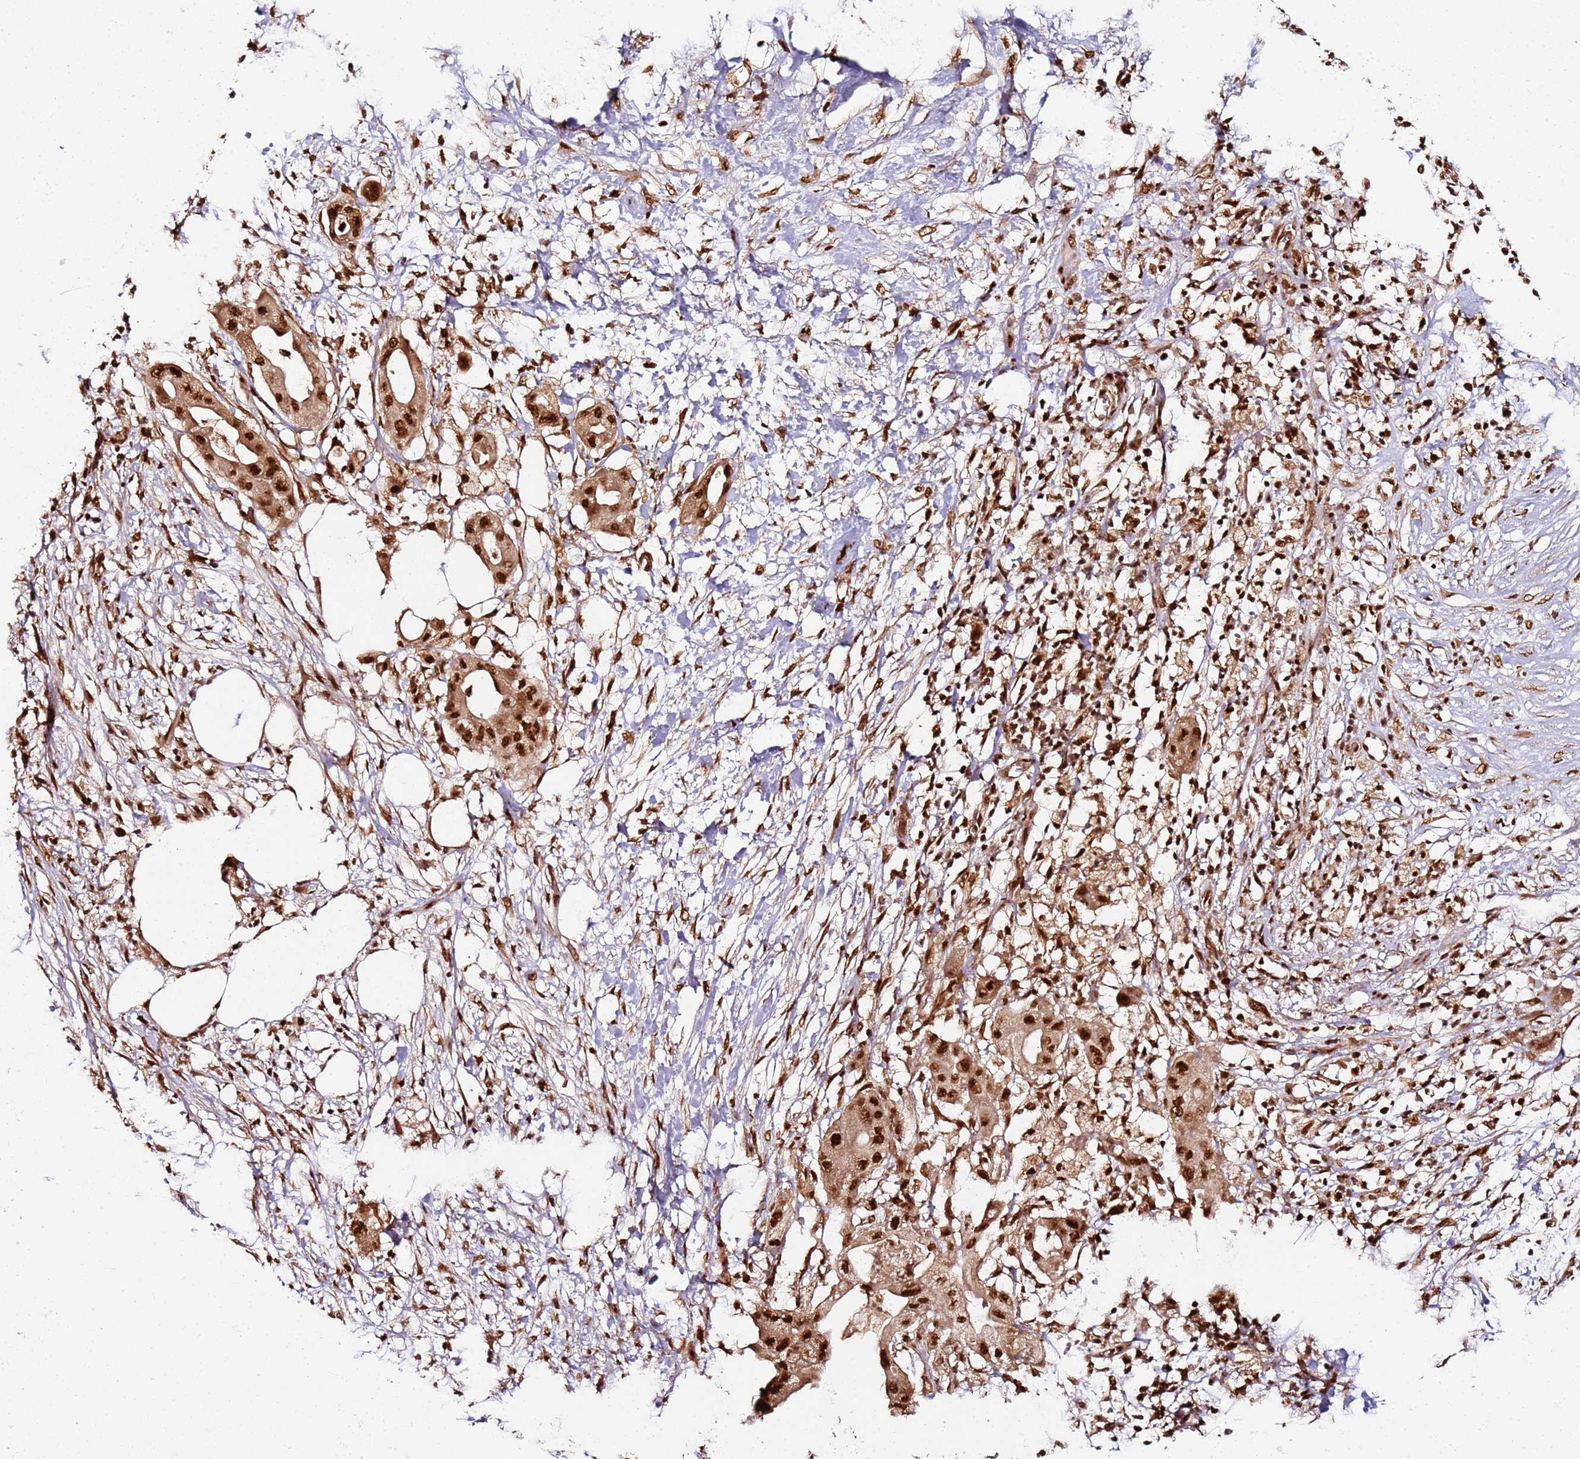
{"staining": {"intensity": "strong", "quantity": ">75%", "location": "nuclear"}, "tissue": "pancreatic cancer", "cell_type": "Tumor cells", "image_type": "cancer", "snomed": [{"axis": "morphology", "description": "Adenocarcinoma, NOS"}, {"axis": "topography", "description": "Pancreas"}], "caption": "An immunohistochemistry (IHC) image of neoplastic tissue is shown. Protein staining in brown labels strong nuclear positivity in adenocarcinoma (pancreatic) within tumor cells. The staining was performed using DAB, with brown indicating positive protein expression. Nuclei are stained blue with hematoxylin.", "gene": "XRN2", "patient": {"sex": "male", "age": 68}}